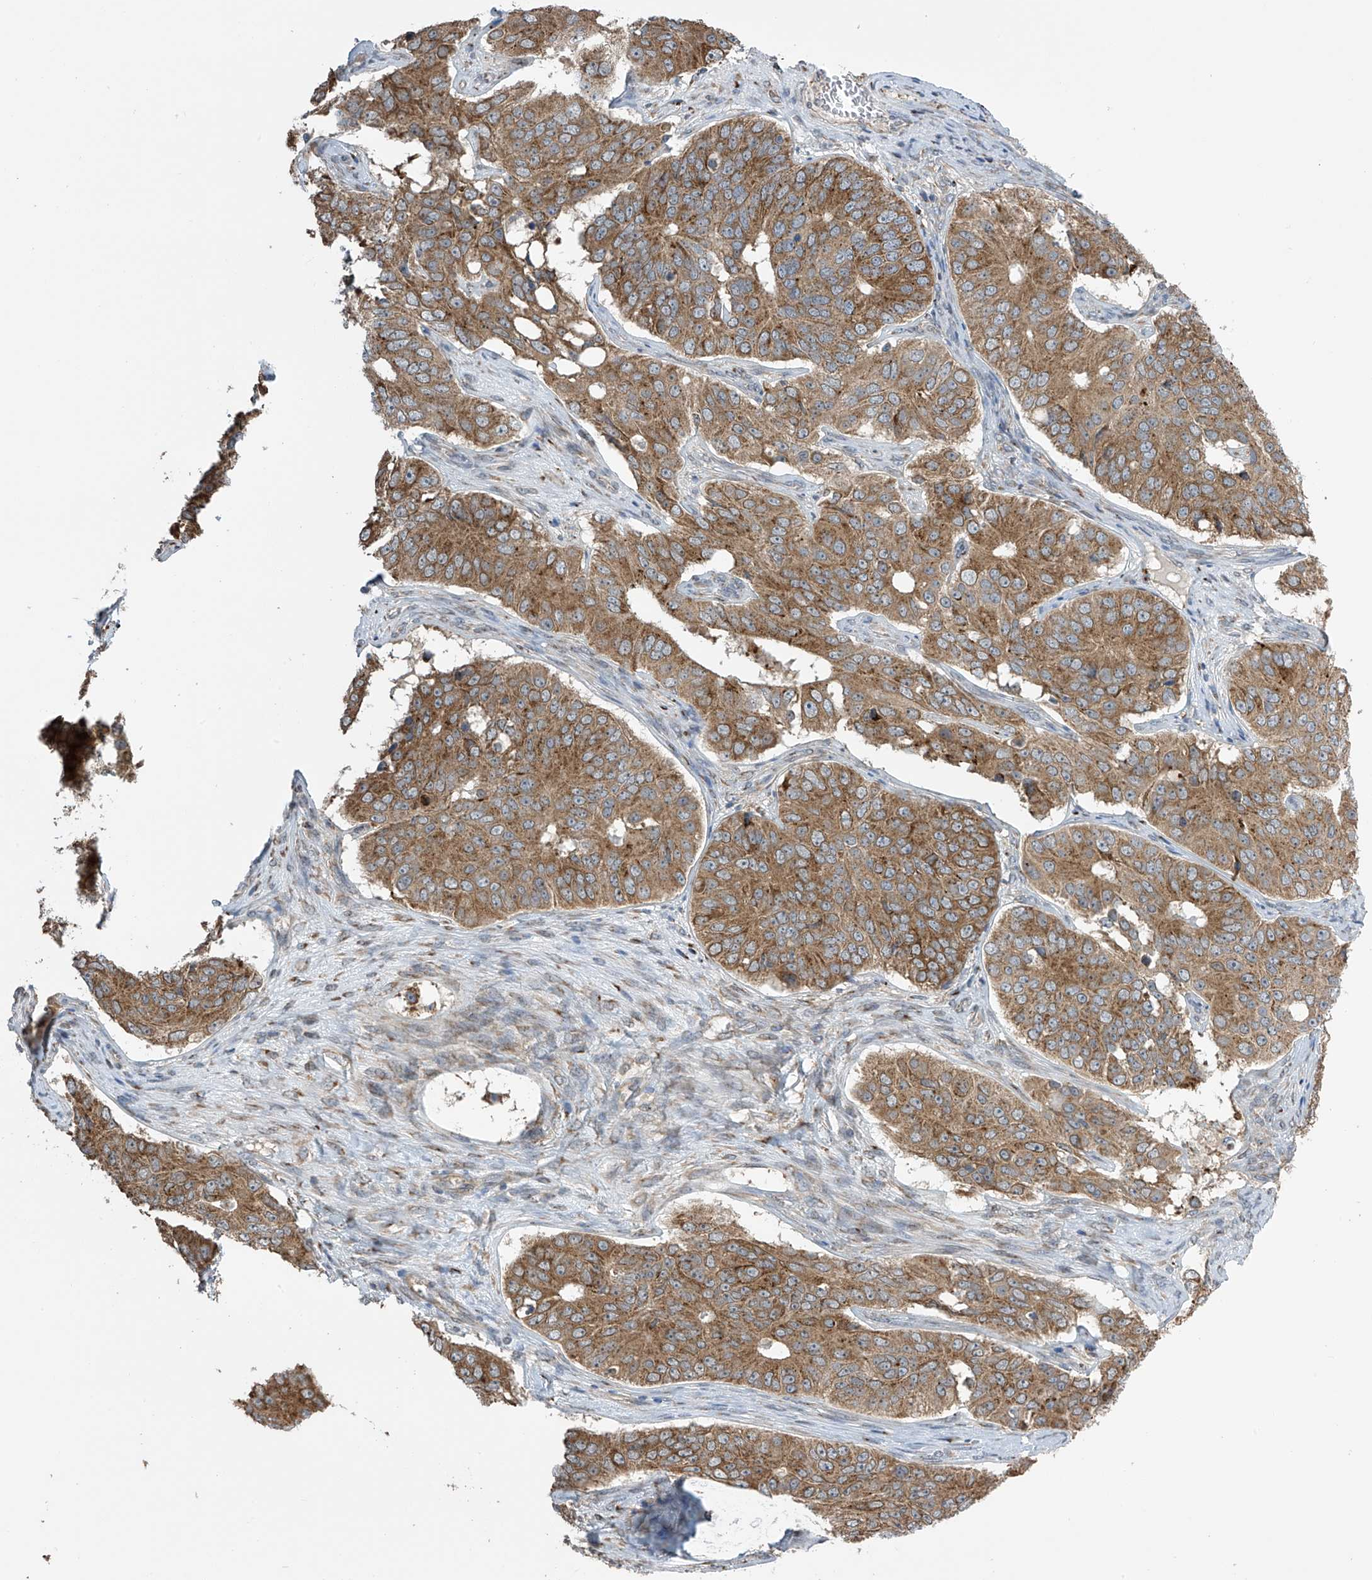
{"staining": {"intensity": "moderate", "quantity": ">75%", "location": "cytoplasmic/membranous"}, "tissue": "ovarian cancer", "cell_type": "Tumor cells", "image_type": "cancer", "snomed": [{"axis": "morphology", "description": "Carcinoma, endometroid"}, {"axis": "topography", "description": "Ovary"}], "caption": "A high-resolution micrograph shows immunohistochemistry staining of endometroid carcinoma (ovarian), which displays moderate cytoplasmic/membranous expression in approximately >75% of tumor cells.", "gene": "PNPT1", "patient": {"sex": "female", "age": 51}}